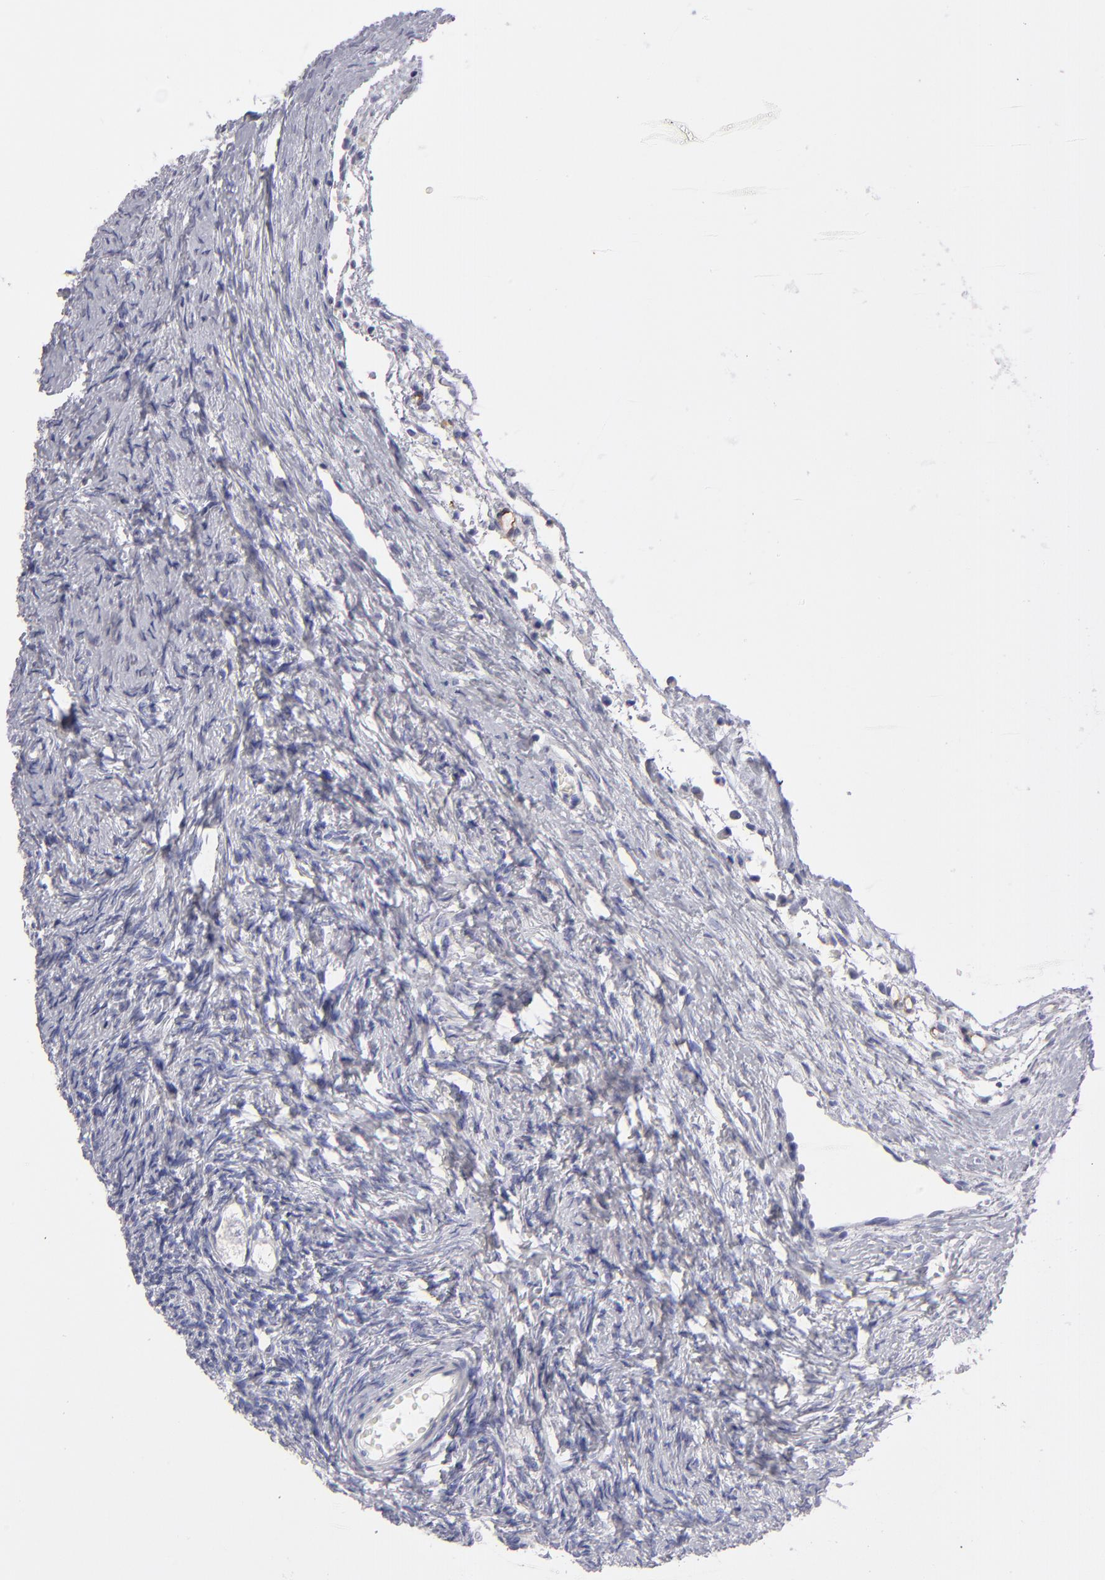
{"staining": {"intensity": "negative", "quantity": "none", "location": "none"}, "tissue": "ovary", "cell_type": "Follicle cells", "image_type": "normal", "snomed": [{"axis": "morphology", "description": "Normal tissue, NOS"}, {"axis": "topography", "description": "Ovary"}], "caption": "High magnification brightfield microscopy of unremarkable ovary stained with DAB (3,3'-diaminobenzidine) (brown) and counterstained with hematoxylin (blue): follicle cells show no significant staining. (DAB (3,3'-diaminobenzidine) immunohistochemistry visualized using brightfield microscopy, high magnification).", "gene": "PLVAP", "patient": {"sex": "female", "age": 32}}